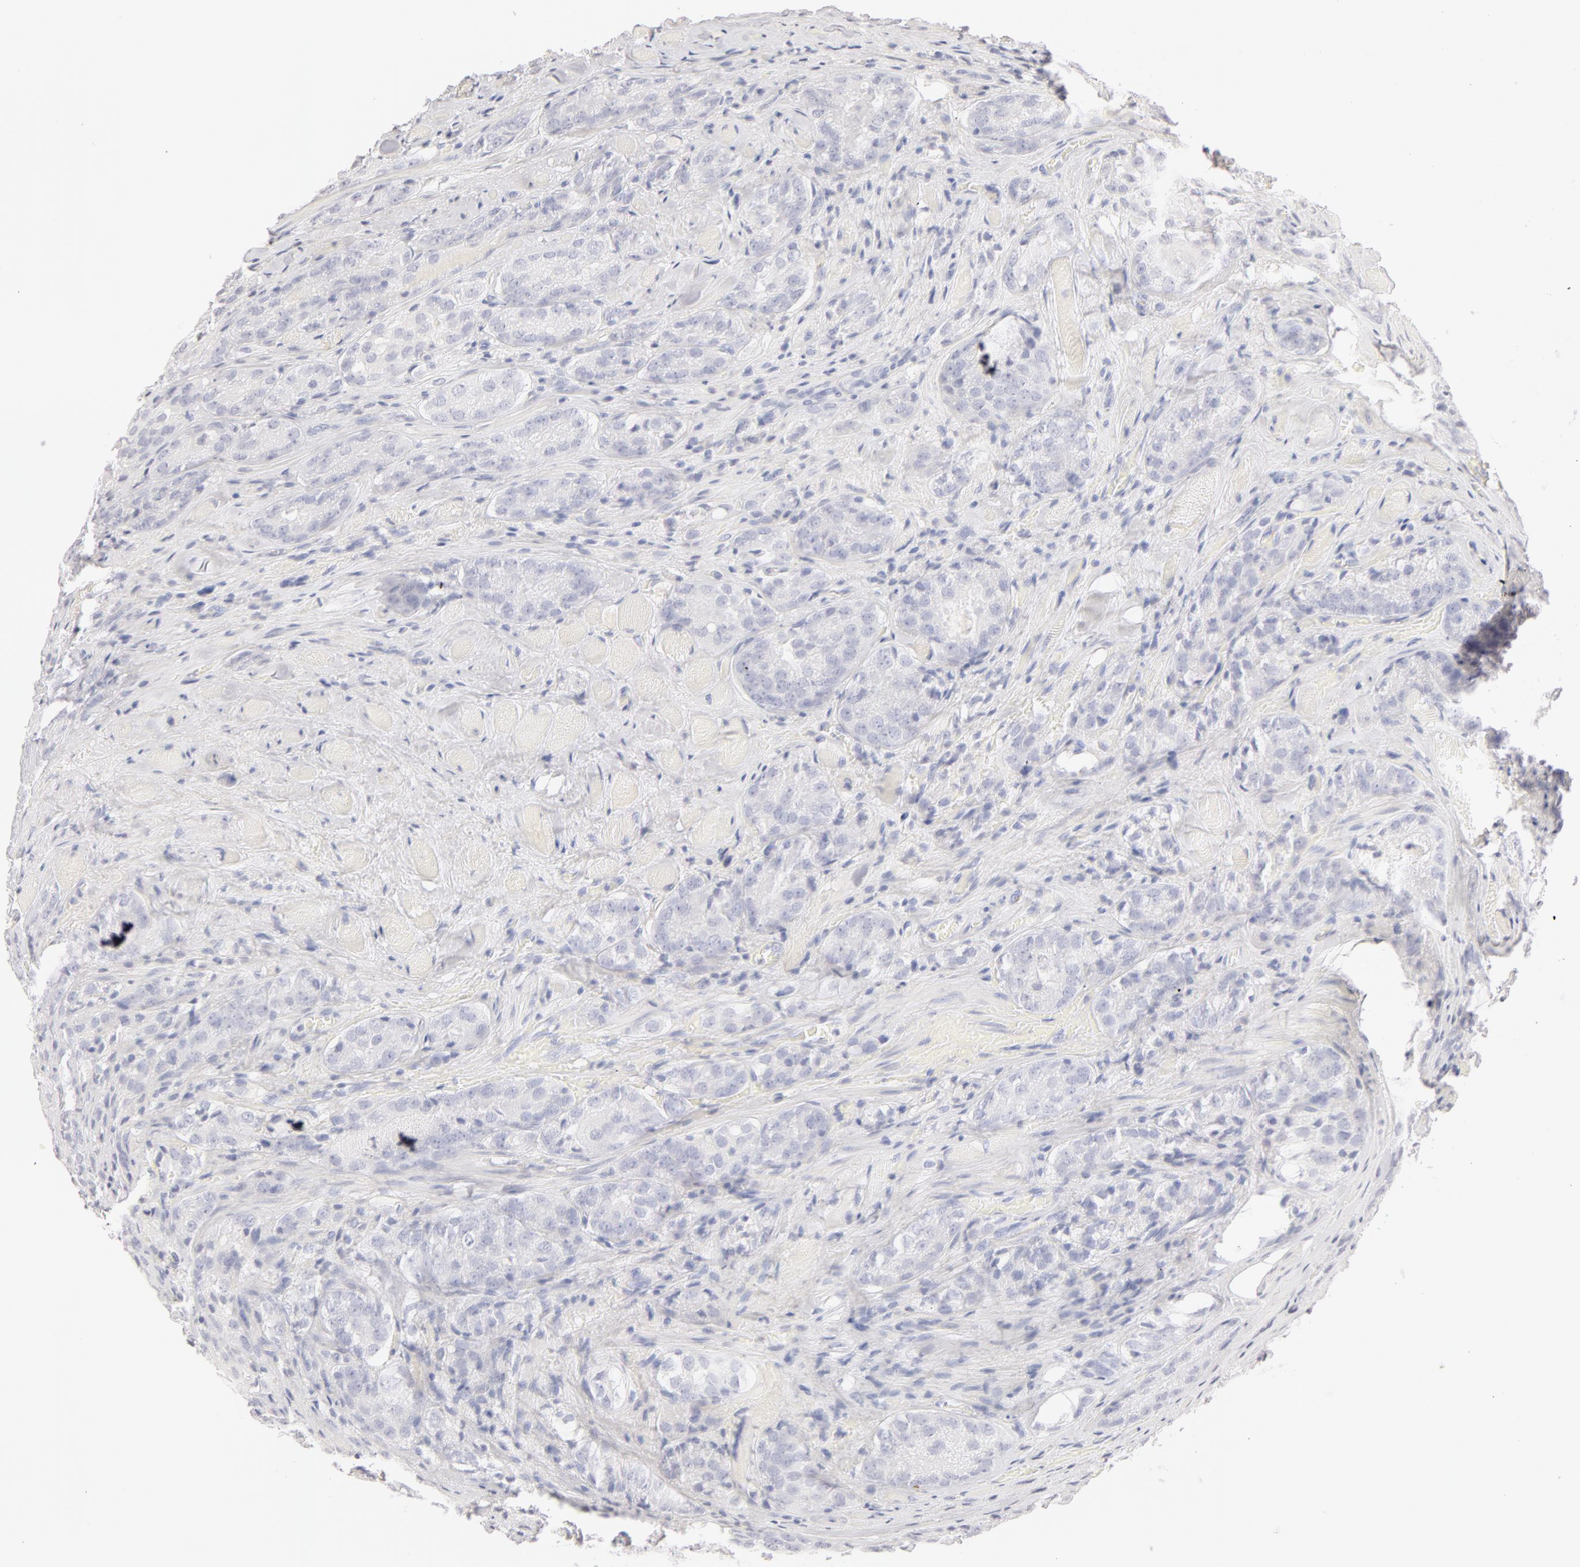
{"staining": {"intensity": "negative", "quantity": "none", "location": "none"}, "tissue": "prostate cancer", "cell_type": "Tumor cells", "image_type": "cancer", "snomed": [{"axis": "morphology", "description": "Adenocarcinoma, Medium grade"}, {"axis": "topography", "description": "Prostate"}], "caption": "A micrograph of human medium-grade adenocarcinoma (prostate) is negative for staining in tumor cells.", "gene": "LGALS7B", "patient": {"sex": "male", "age": 60}}